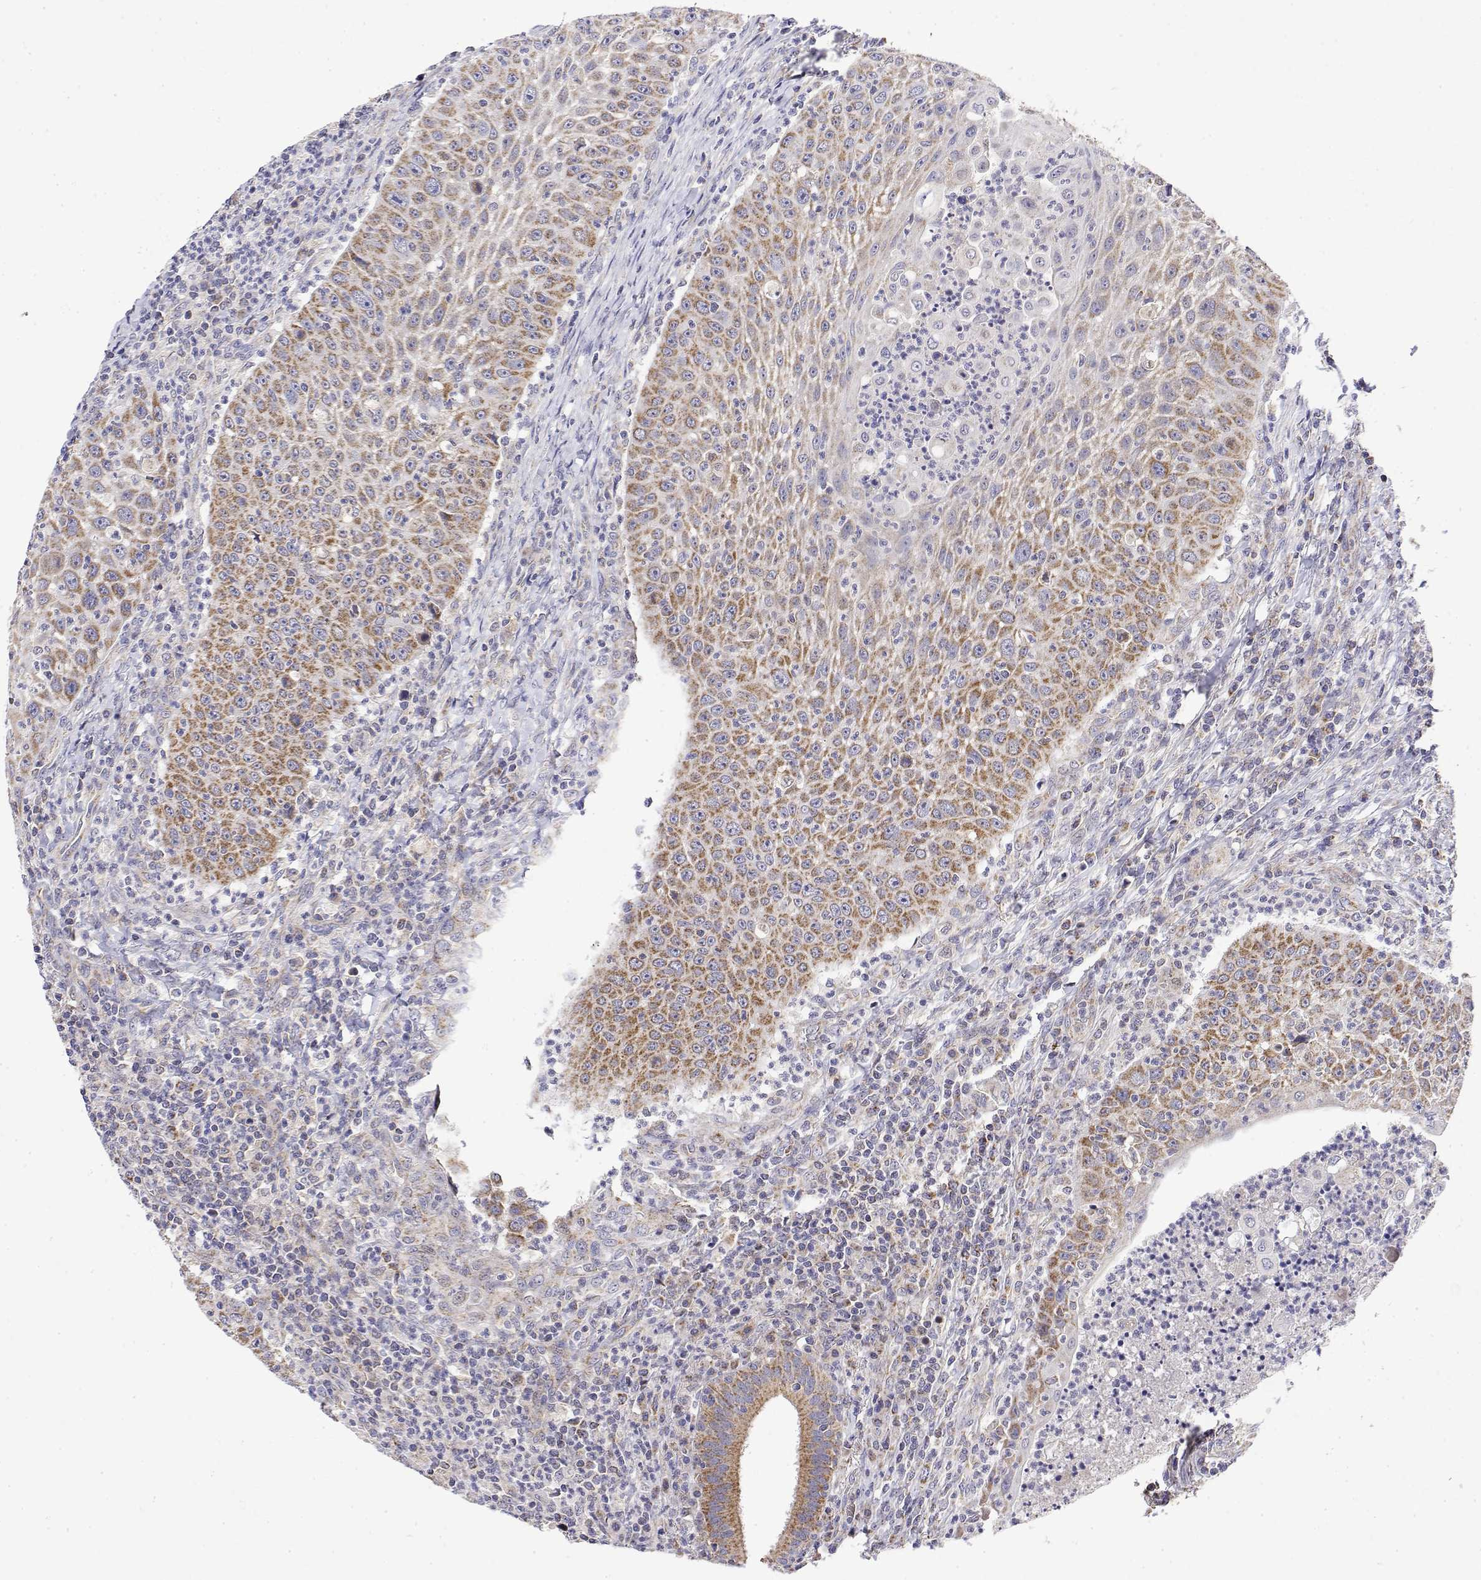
{"staining": {"intensity": "moderate", "quantity": ">75%", "location": "cytoplasmic/membranous"}, "tissue": "head and neck cancer", "cell_type": "Tumor cells", "image_type": "cancer", "snomed": [{"axis": "morphology", "description": "Squamous cell carcinoma, NOS"}, {"axis": "topography", "description": "Head-Neck"}], "caption": "DAB immunohistochemical staining of head and neck squamous cell carcinoma displays moderate cytoplasmic/membranous protein positivity in approximately >75% of tumor cells.", "gene": "GADD45GIP1", "patient": {"sex": "male", "age": 69}}